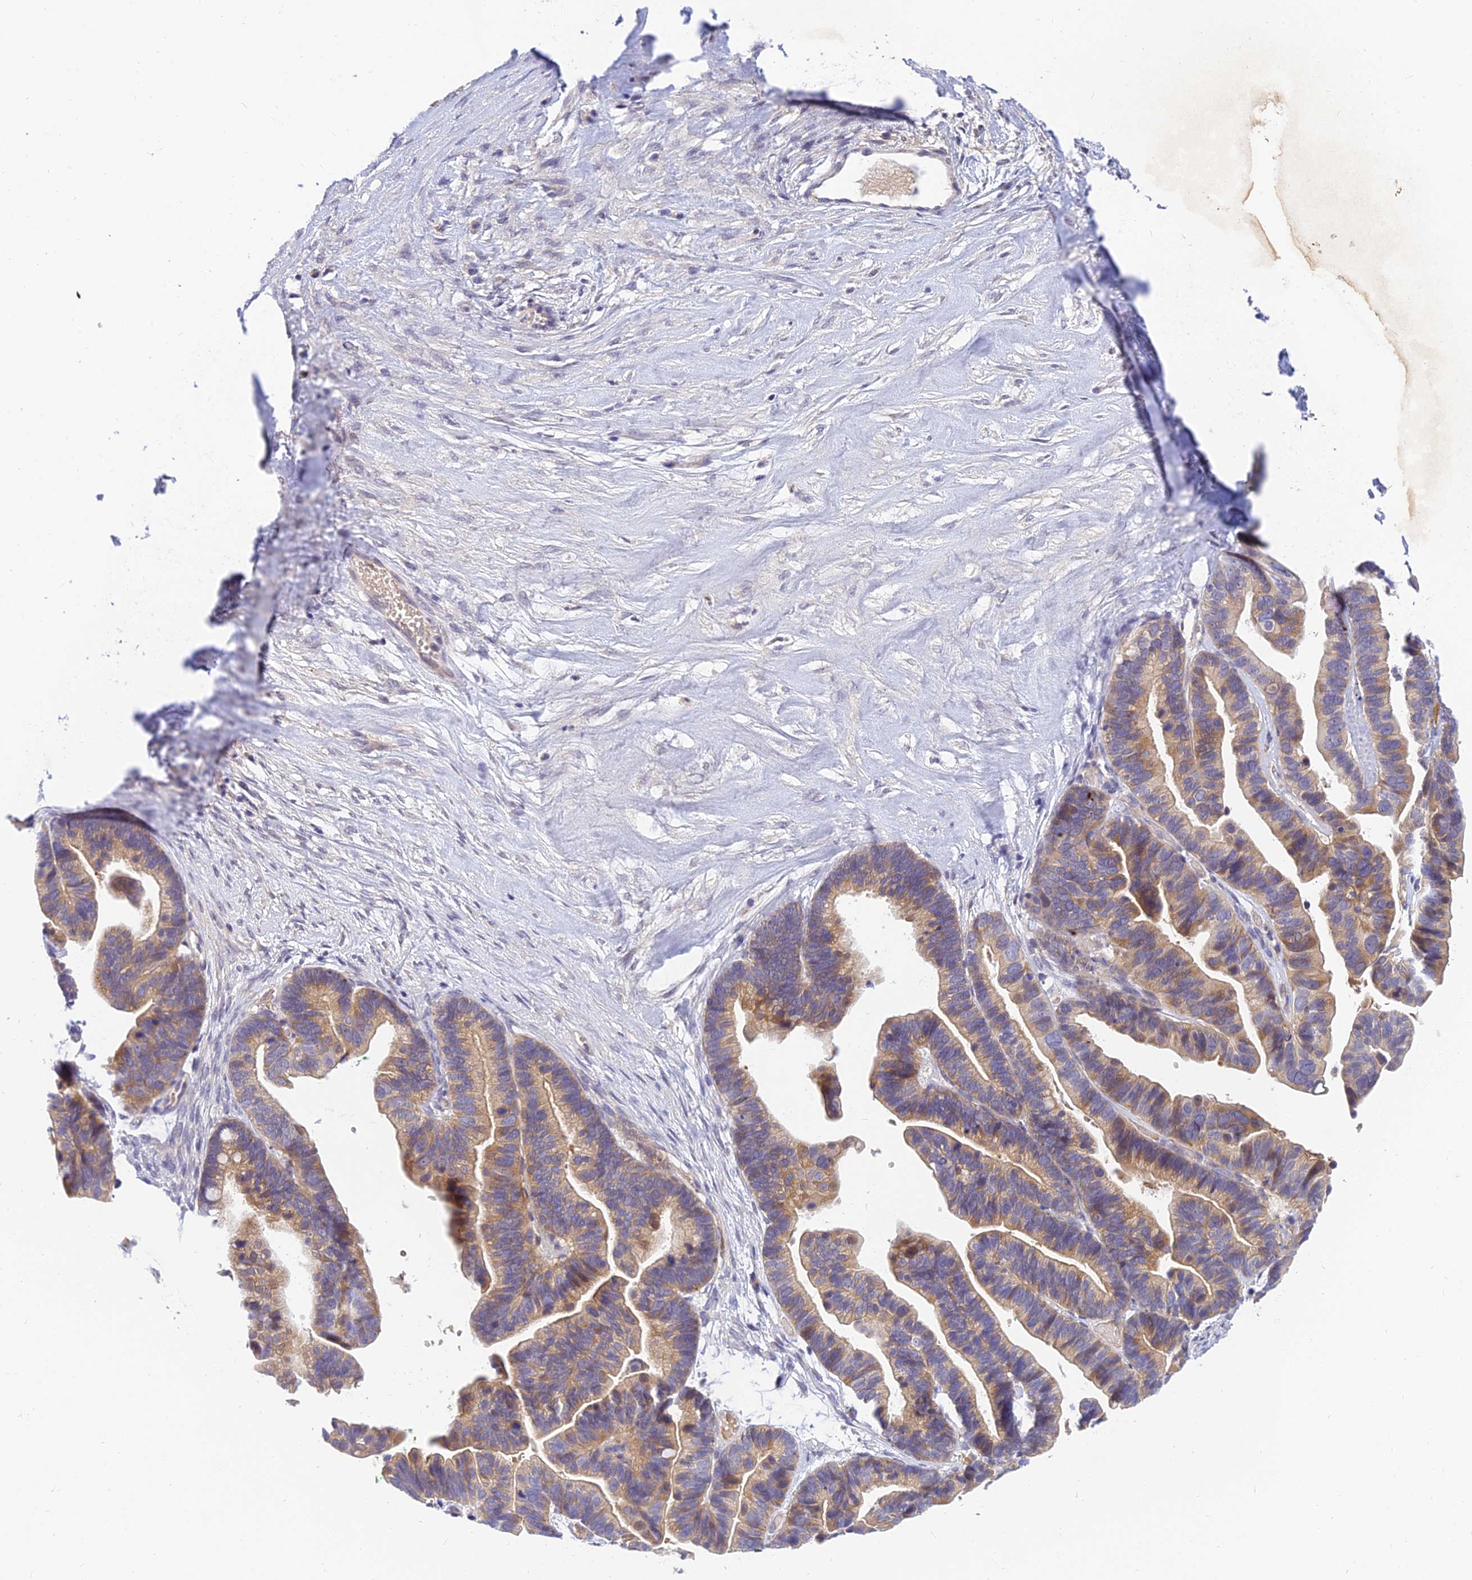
{"staining": {"intensity": "moderate", "quantity": ">75%", "location": "cytoplasmic/membranous"}, "tissue": "ovarian cancer", "cell_type": "Tumor cells", "image_type": "cancer", "snomed": [{"axis": "morphology", "description": "Cystadenocarcinoma, serous, NOS"}, {"axis": "topography", "description": "Ovary"}], "caption": "Immunohistochemical staining of ovarian cancer (serous cystadenocarcinoma) exhibits medium levels of moderate cytoplasmic/membranous protein staining in about >75% of tumor cells. The protein is shown in brown color, while the nuclei are stained blue.", "gene": "ANKS4B", "patient": {"sex": "female", "age": 56}}